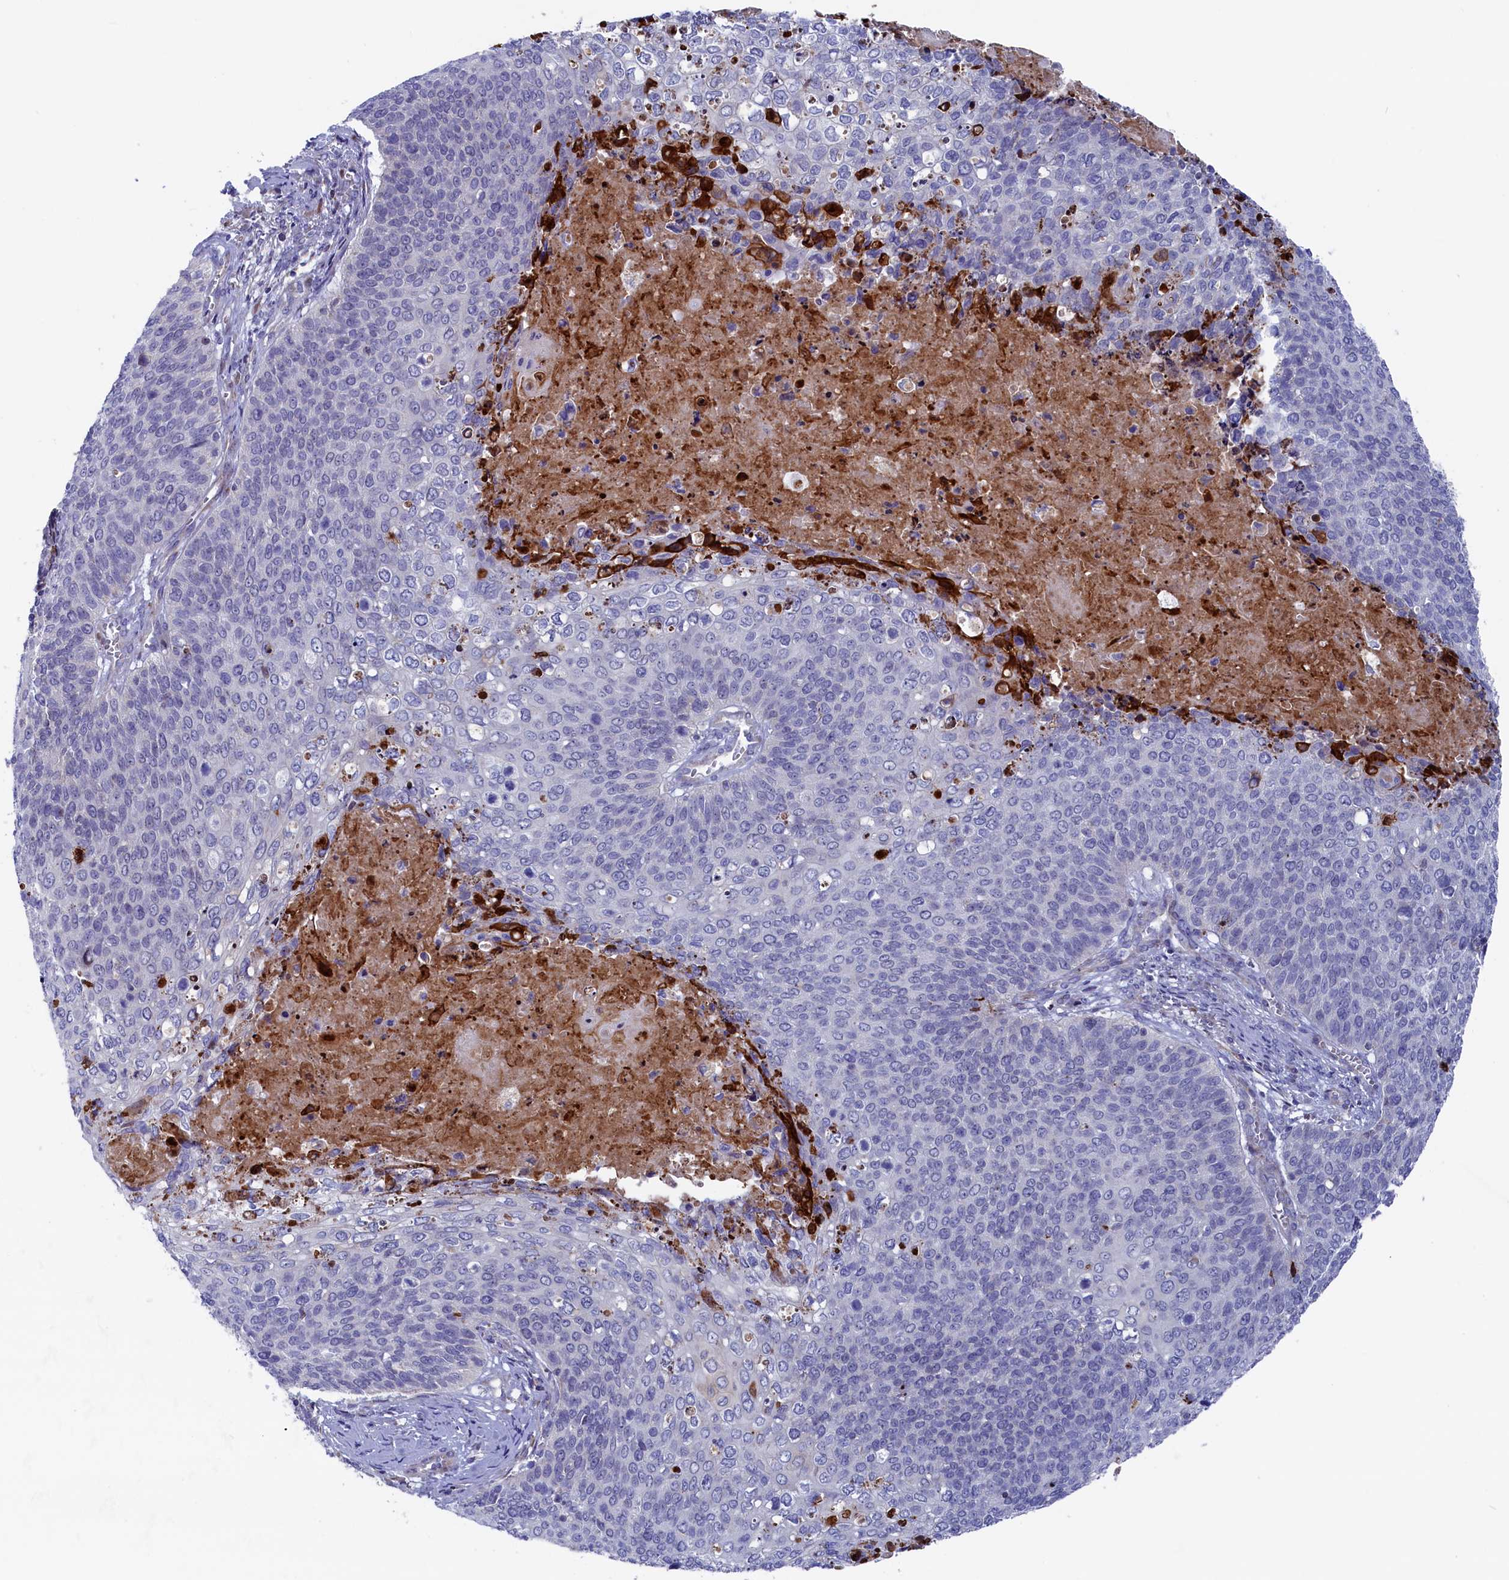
{"staining": {"intensity": "negative", "quantity": "none", "location": "none"}, "tissue": "cervical cancer", "cell_type": "Tumor cells", "image_type": "cancer", "snomed": [{"axis": "morphology", "description": "Squamous cell carcinoma, NOS"}, {"axis": "topography", "description": "Cervix"}], "caption": "Immunohistochemical staining of cervical cancer displays no significant expression in tumor cells.", "gene": "NUDT7", "patient": {"sex": "female", "age": 39}}